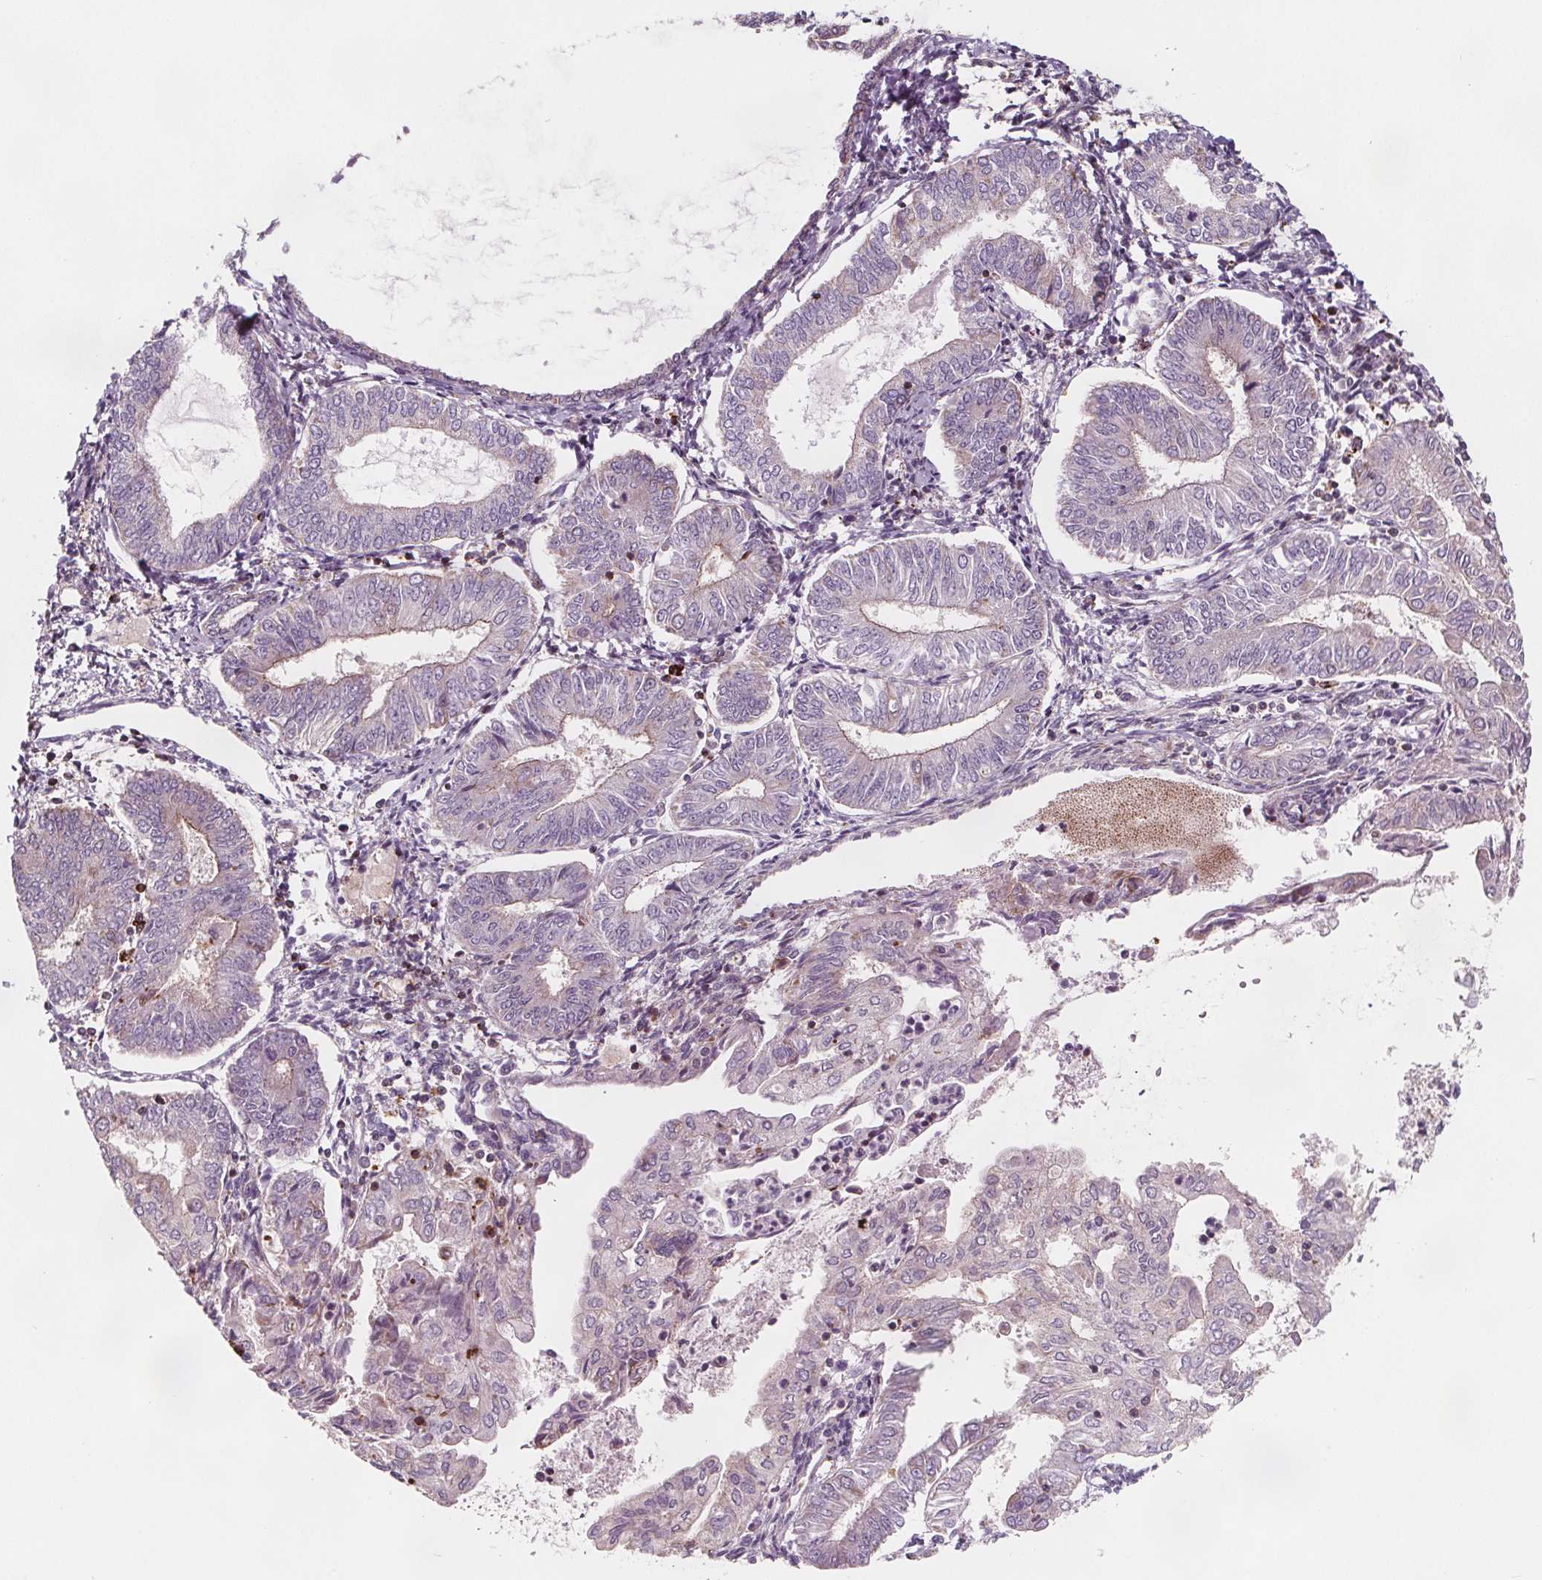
{"staining": {"intensity": "negative", "quantity": "none", "location": "none"}, "tissue": "endometrial cancer", "cell_type": "Tumor cells", "image_type": "cancer", "snomed": [{"axis": "morphology", "description": "Adenocarcinoma, NOS"}, {"axis": "topography", "description": "Endometrium"}], "caption": "This photomicrograph is of endometrial adenocarcinoma stained with IHC to label a protein in brown with the nuclei are counter-stained blue. There is no staining in tumor cells.", "gene": "ADAM33", "patient": {"sex": "female", "age": 68}}